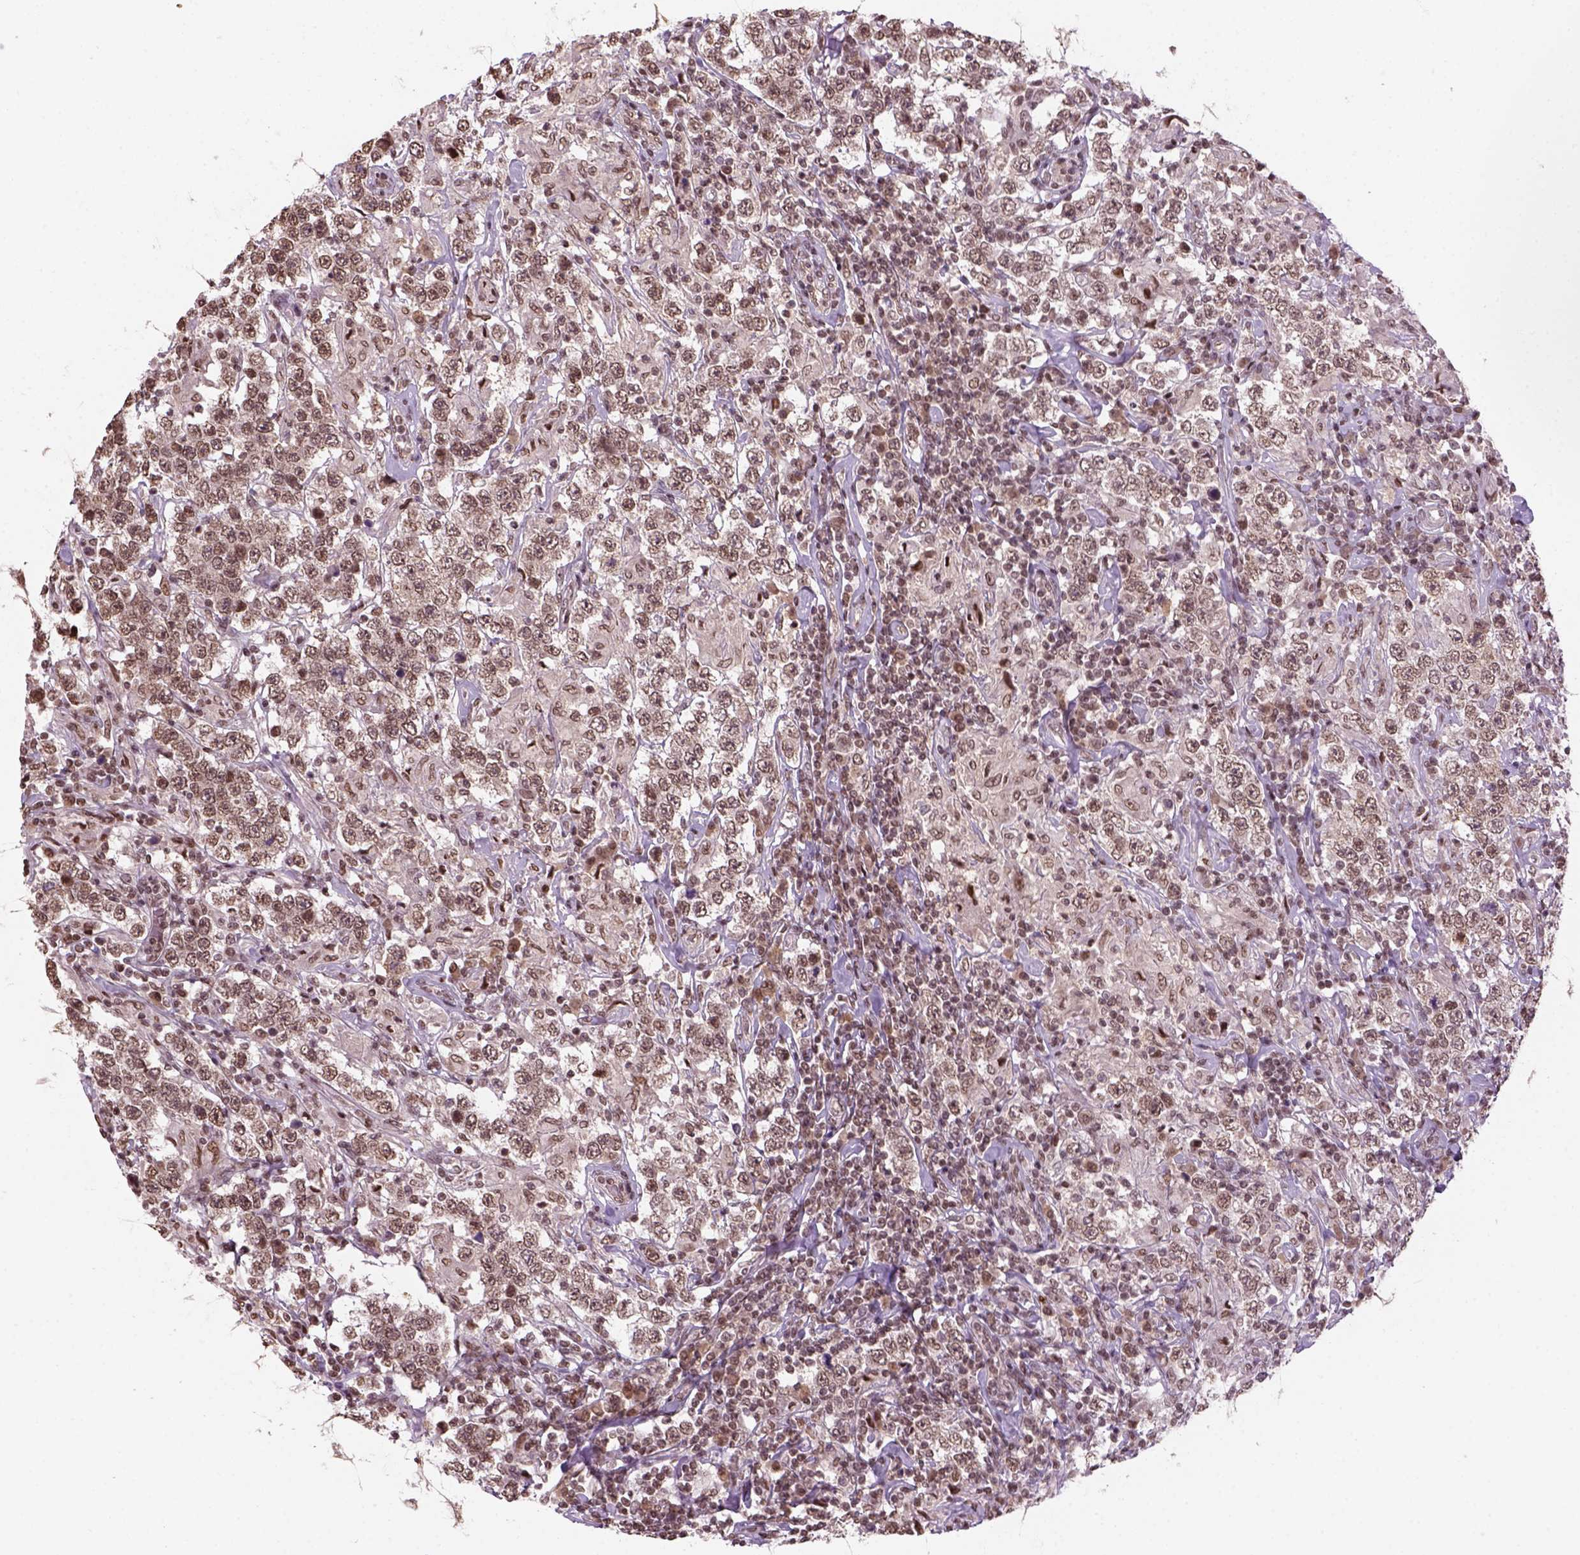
{"staining": {"intensity": "moderate", "quantity": ">75%", "location": "nuclear"}, "tissue": "testis cancer", "cell_type": "Tumor cells", "image_type": "cancer", "snomed": [{"axis": "morphology", "description": "Seminoma, NOS"}, {"axis": "morphology", "description": "Carcinoma, Embryonal, NOS"}, {"axis": "topography", "description": "Testis"}], "caption": "A medium amount of moderate nuclear staining is identified in approximately >75% of tumor cells in testis cancer tissue. The protein is stained brown, and the nuclei are stained in blue (DAB IHC with brightfield microscopy, high magnification).", "gene": "GOT1", "patient": {"sex": "male", "age": 41}}